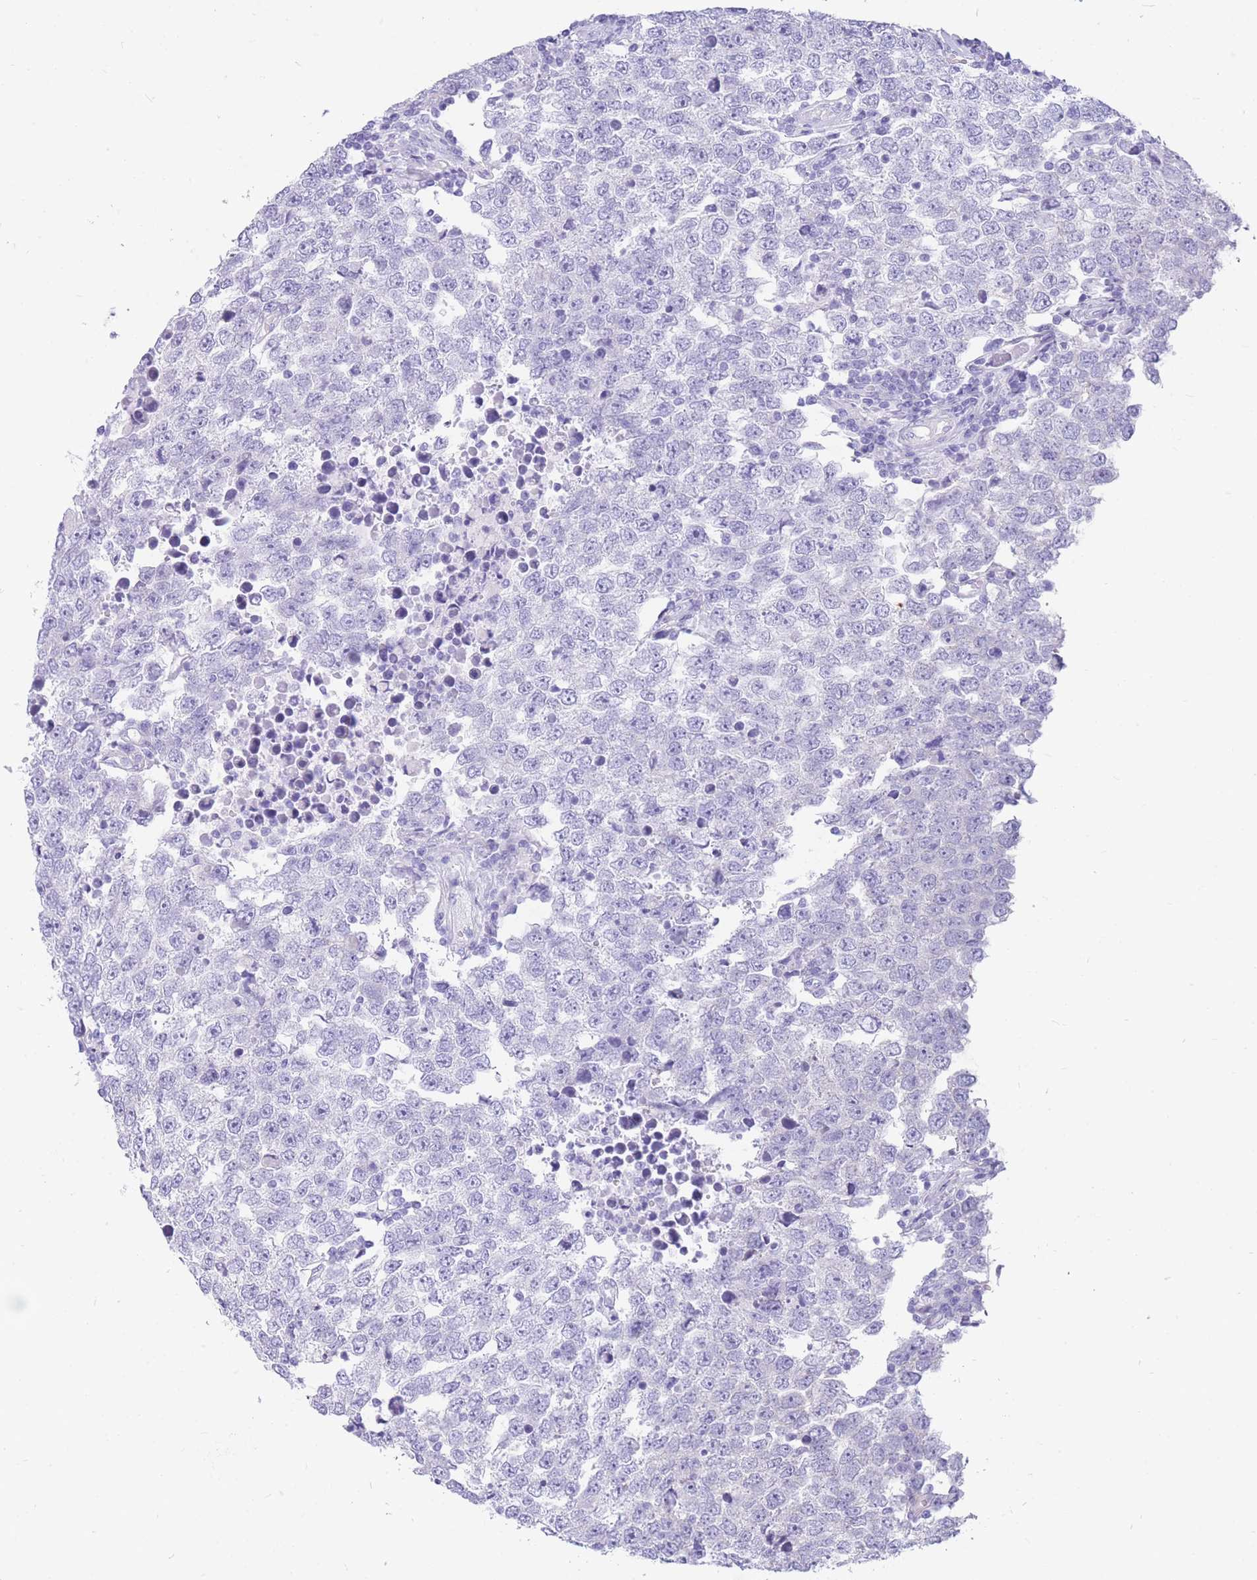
{"staining": {"intensity": "negative", "quantity": "none", "location": "none"}, "tissue": "testis cancer", "cell_type": "Tumor cells", "image_type": "cancer", "snomed": [{"axis": "morphology", "description": "Seminoma, NOS"}, {"axis": "morphology", "description": "Carcinoma, Embryonal, NOS"}, {"axis": "topography", "description": "Testis"}], "caption": "The micrograph displays no staining of tumor cells in testis embryonal carcinoma. (IHC, brightfield microscopy, high magnification).", "gene": "MTSS2", "patient": {"sex": "male", "age": 28}}